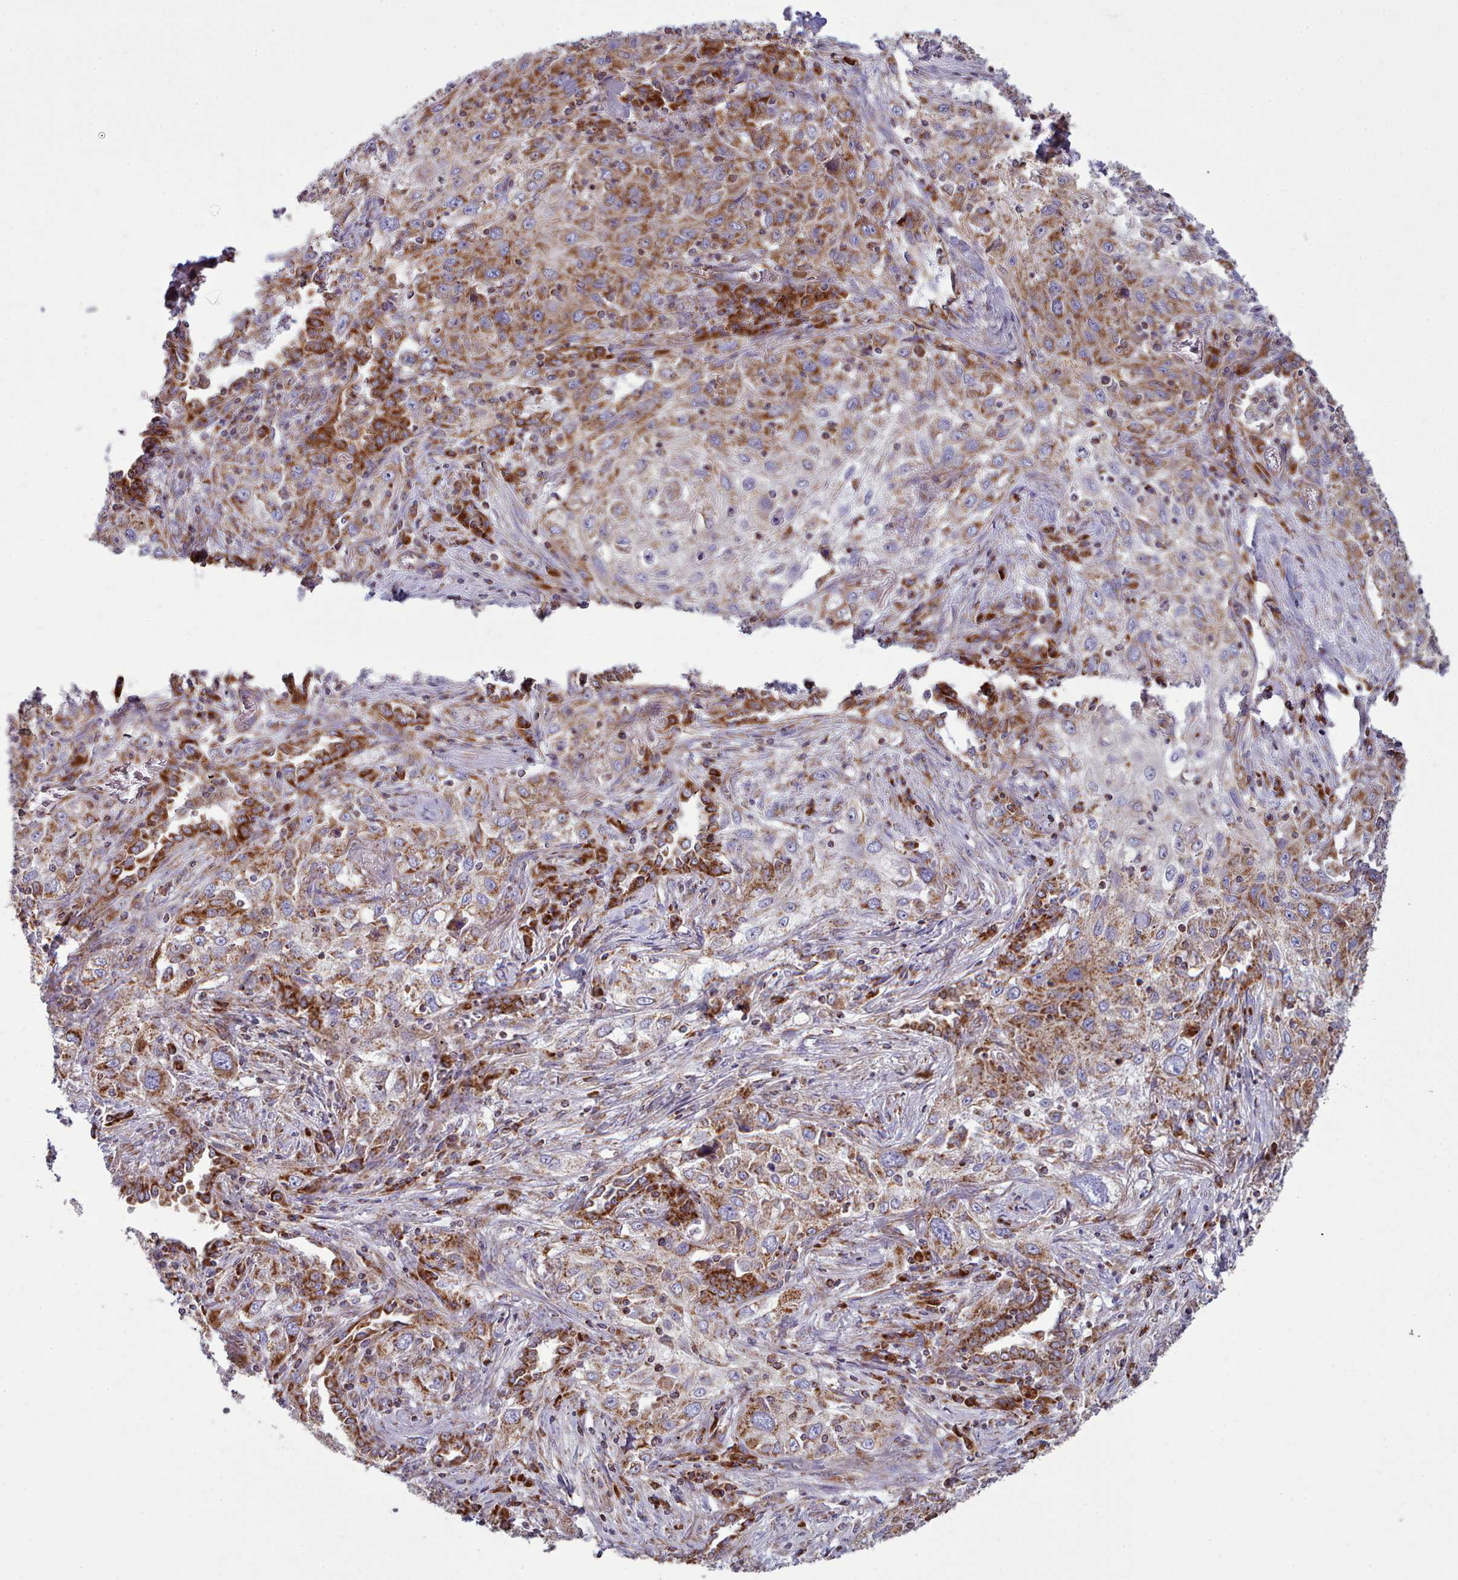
{"staining": {"intensity": "strong", "quantity": ">75%", "location": "cytoplasmic/membranous"}, "tissue": "lung cancer", "cell_type": "Tumor cells", "image_type": "cancer", "snomed": [{"axis": "morphology", "description": "Squamous cell carcinoma, NOS"}, {"axis": "topography", "description": "Lung"}], "caption": "Human lung squamous cell carcinoma stained with a protein marker reveals strong staining in tumor cells.", "gene": "SRP54", "patient": {"sex": "female", "age": 69}}